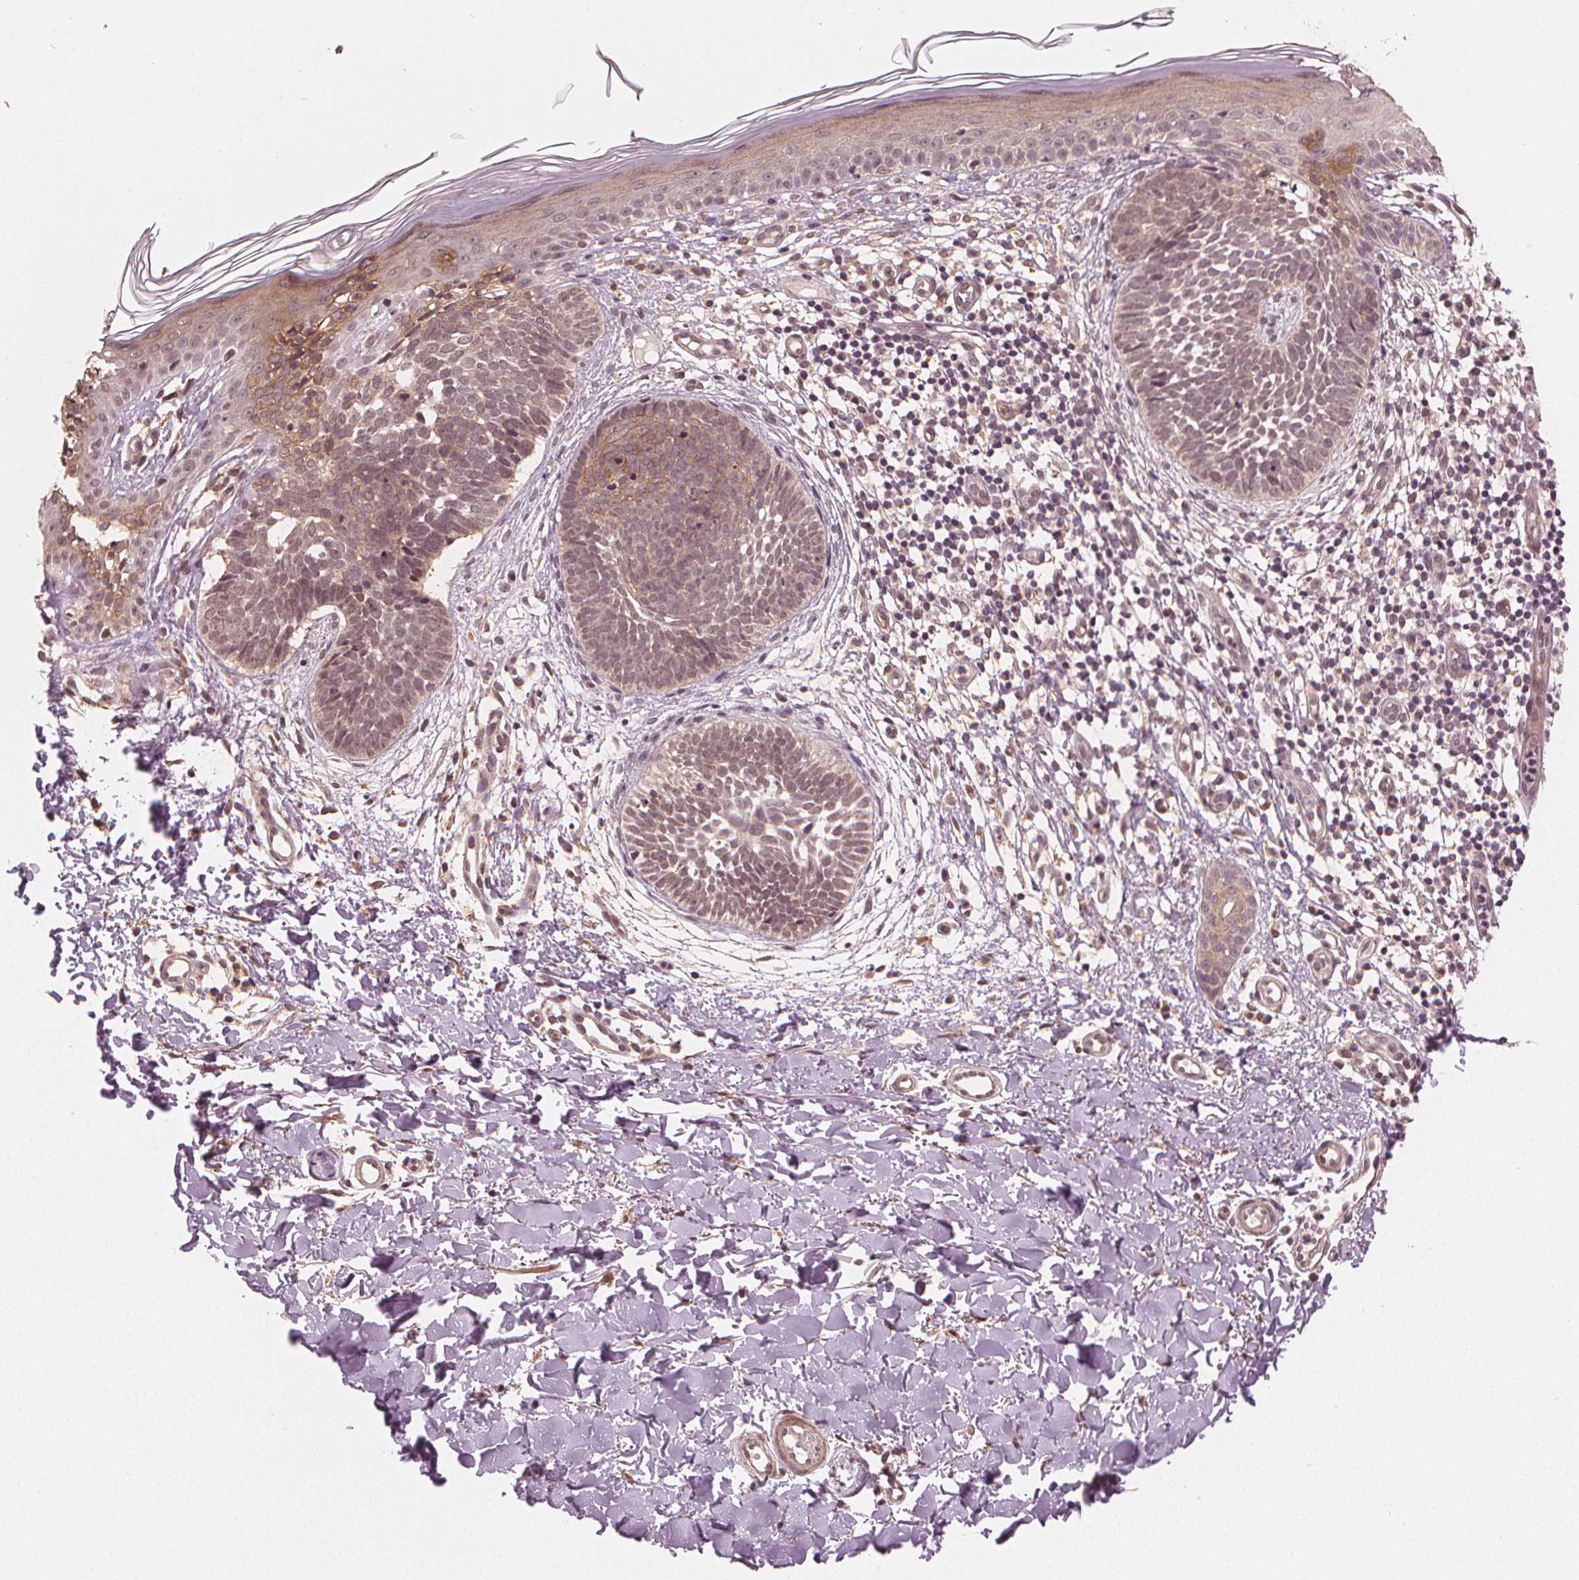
{"staining": {"intensity": "negative", "quantity": "none", "location": "none"}, "tissue": "skin cancer", "cell_type": "Tumor cells", "image_type": "cancer", "snomed": [{"axis": "morphology", "description": "Basal cell carcinoma"}, {"axis": "topography", "description": "Skin"}], "caption": "A high-resolution micrograph shows immunohistochemistry staining of skin basal cell carcinoma, which demonstrates no significant staining in tumor cells.", "gene": "CLBA1", "patient": {"sex": "female", "age": 51}}